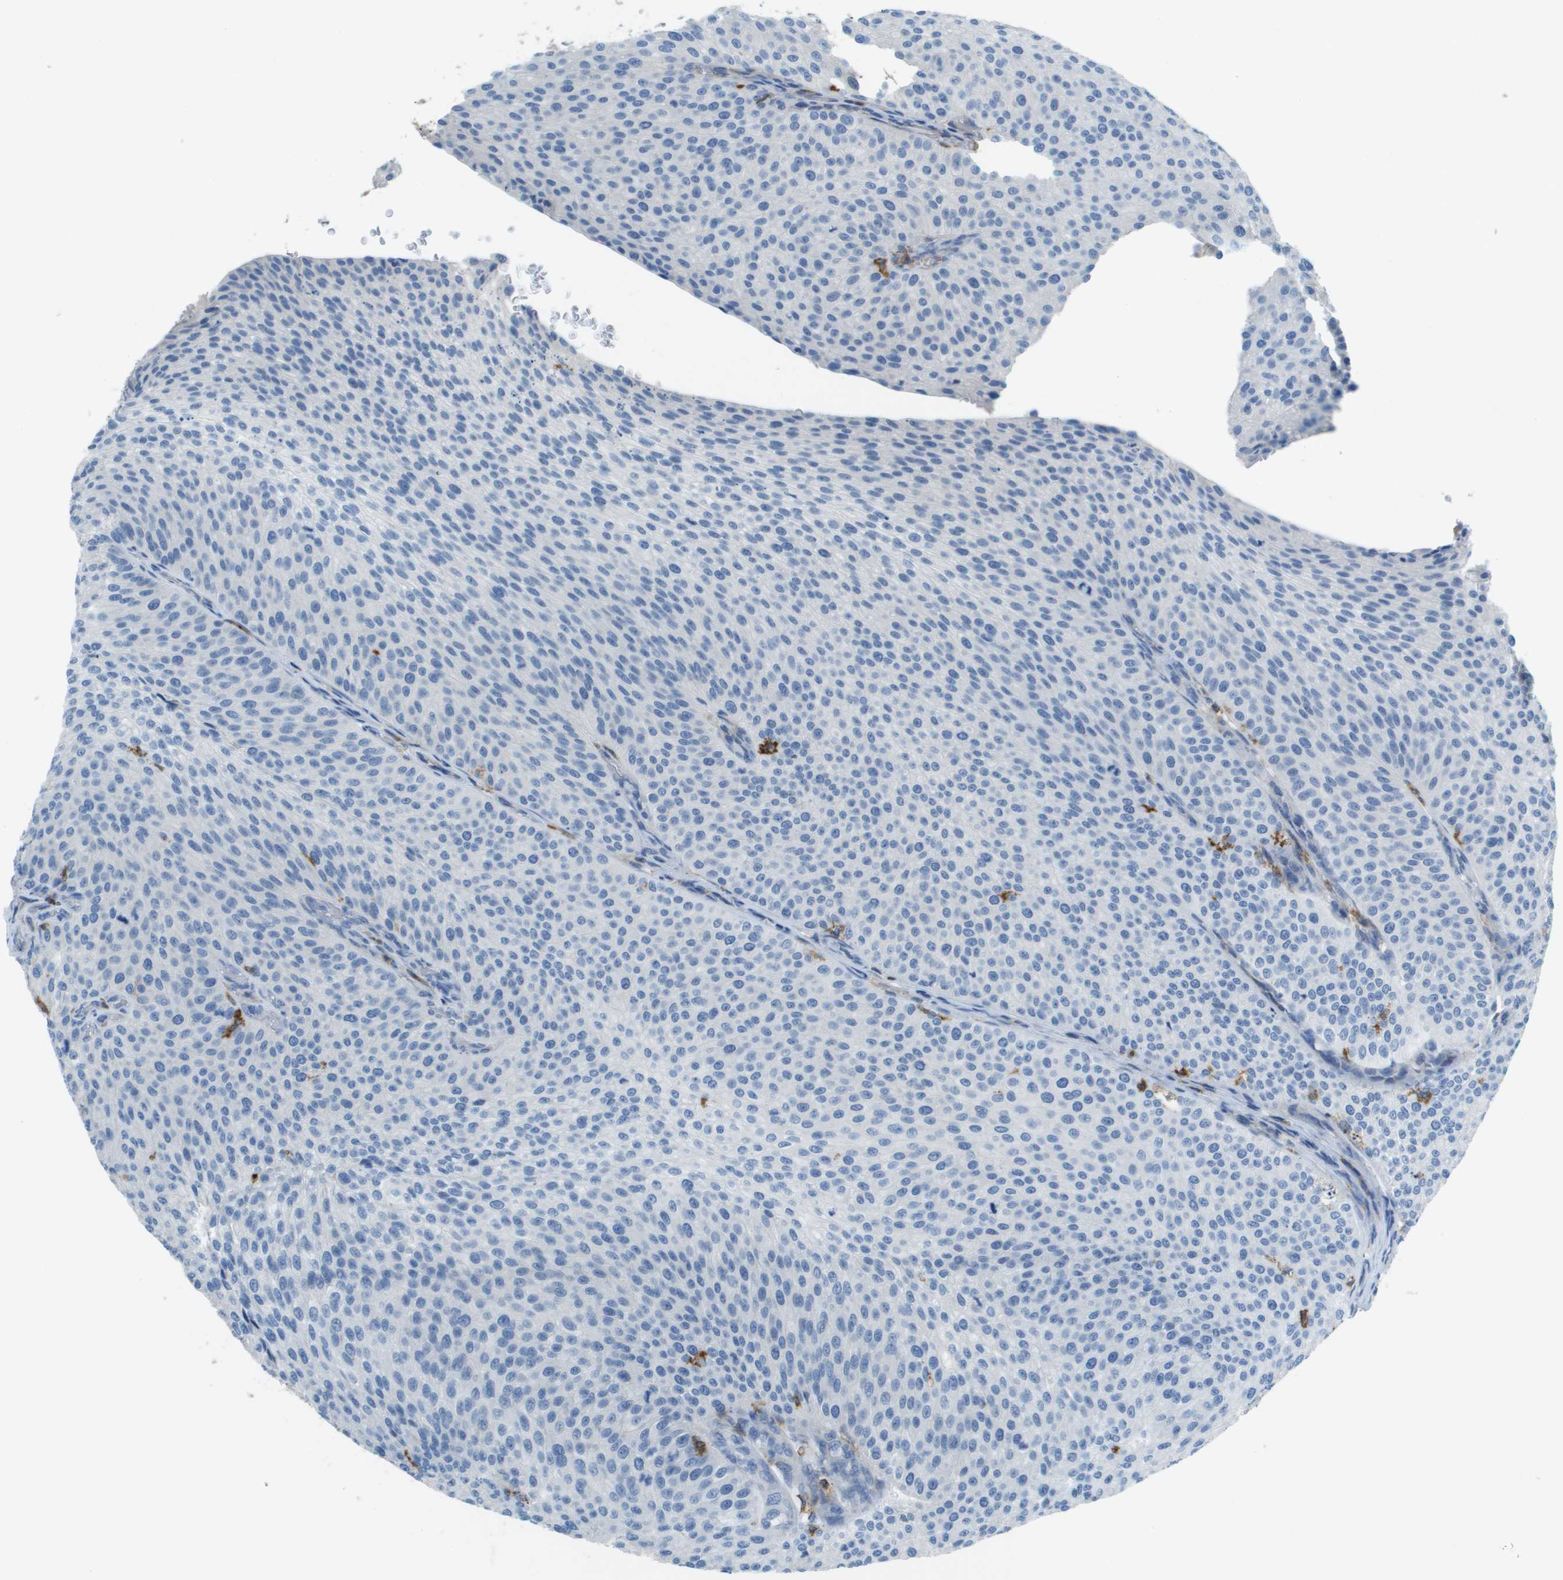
{"staining": {"intensity": "negative", "quantity": "none", "location": "none"}, "tissue": "urothelial cancer", "cell_type": "Tumor cells", "image_type": "cancer", "snomed": [{"axis": "morphology", "description": "Urothelial carcinoma, Low grade"}, {"axis": "topography", "description": "Smooth muscle"}, {"axis": "topography", "description": "Urinary bladder"}], "caption": "DAB immunohistochemical staining of low-grade urothelial carcinoma shows no significant expression in tumor cells.", "gene": "APBB1IP", "patient": {"sex": "male", "age": 60}}